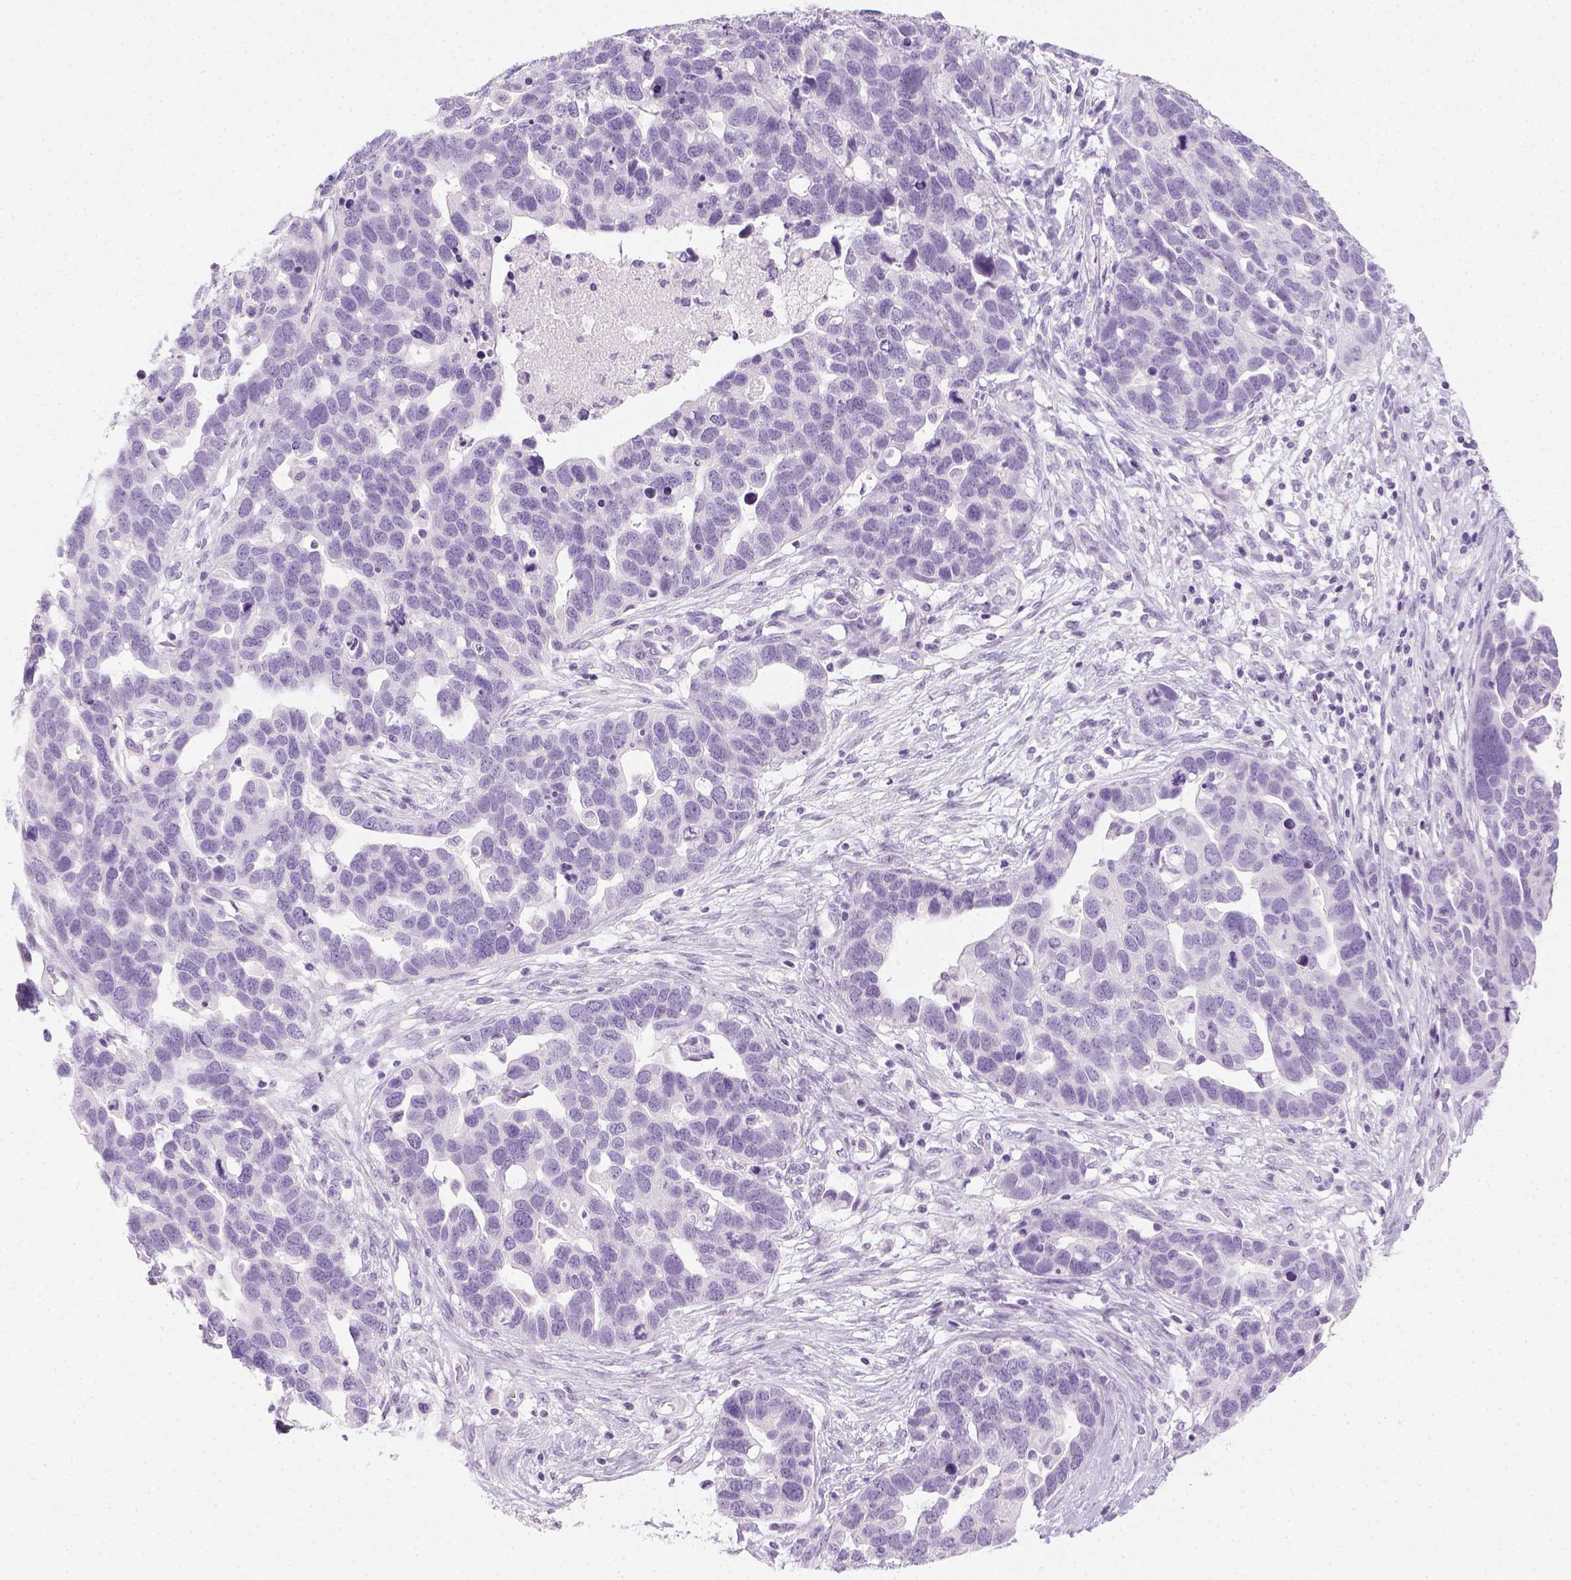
{"staining": {"intensity": "negative", "quantity": "none", "location": "none"}, "tissue": "ovarian cancer", "cell_type": "Tumor cells", "image_type": "cancer", "snomed": [{"axis": "morphology", "description": "Cystadenocarcinoma, serous, NOS"}, {"axis": "topography", "description": "Ovary"}], "caption": "Serous cystadenocarcinoma (ovarian) stained for a protein using immunohistochemistry (IHC) shows no staining tumor cells.", "gene": "LGSN", "patient": {"sex": "female", "age": 54}}